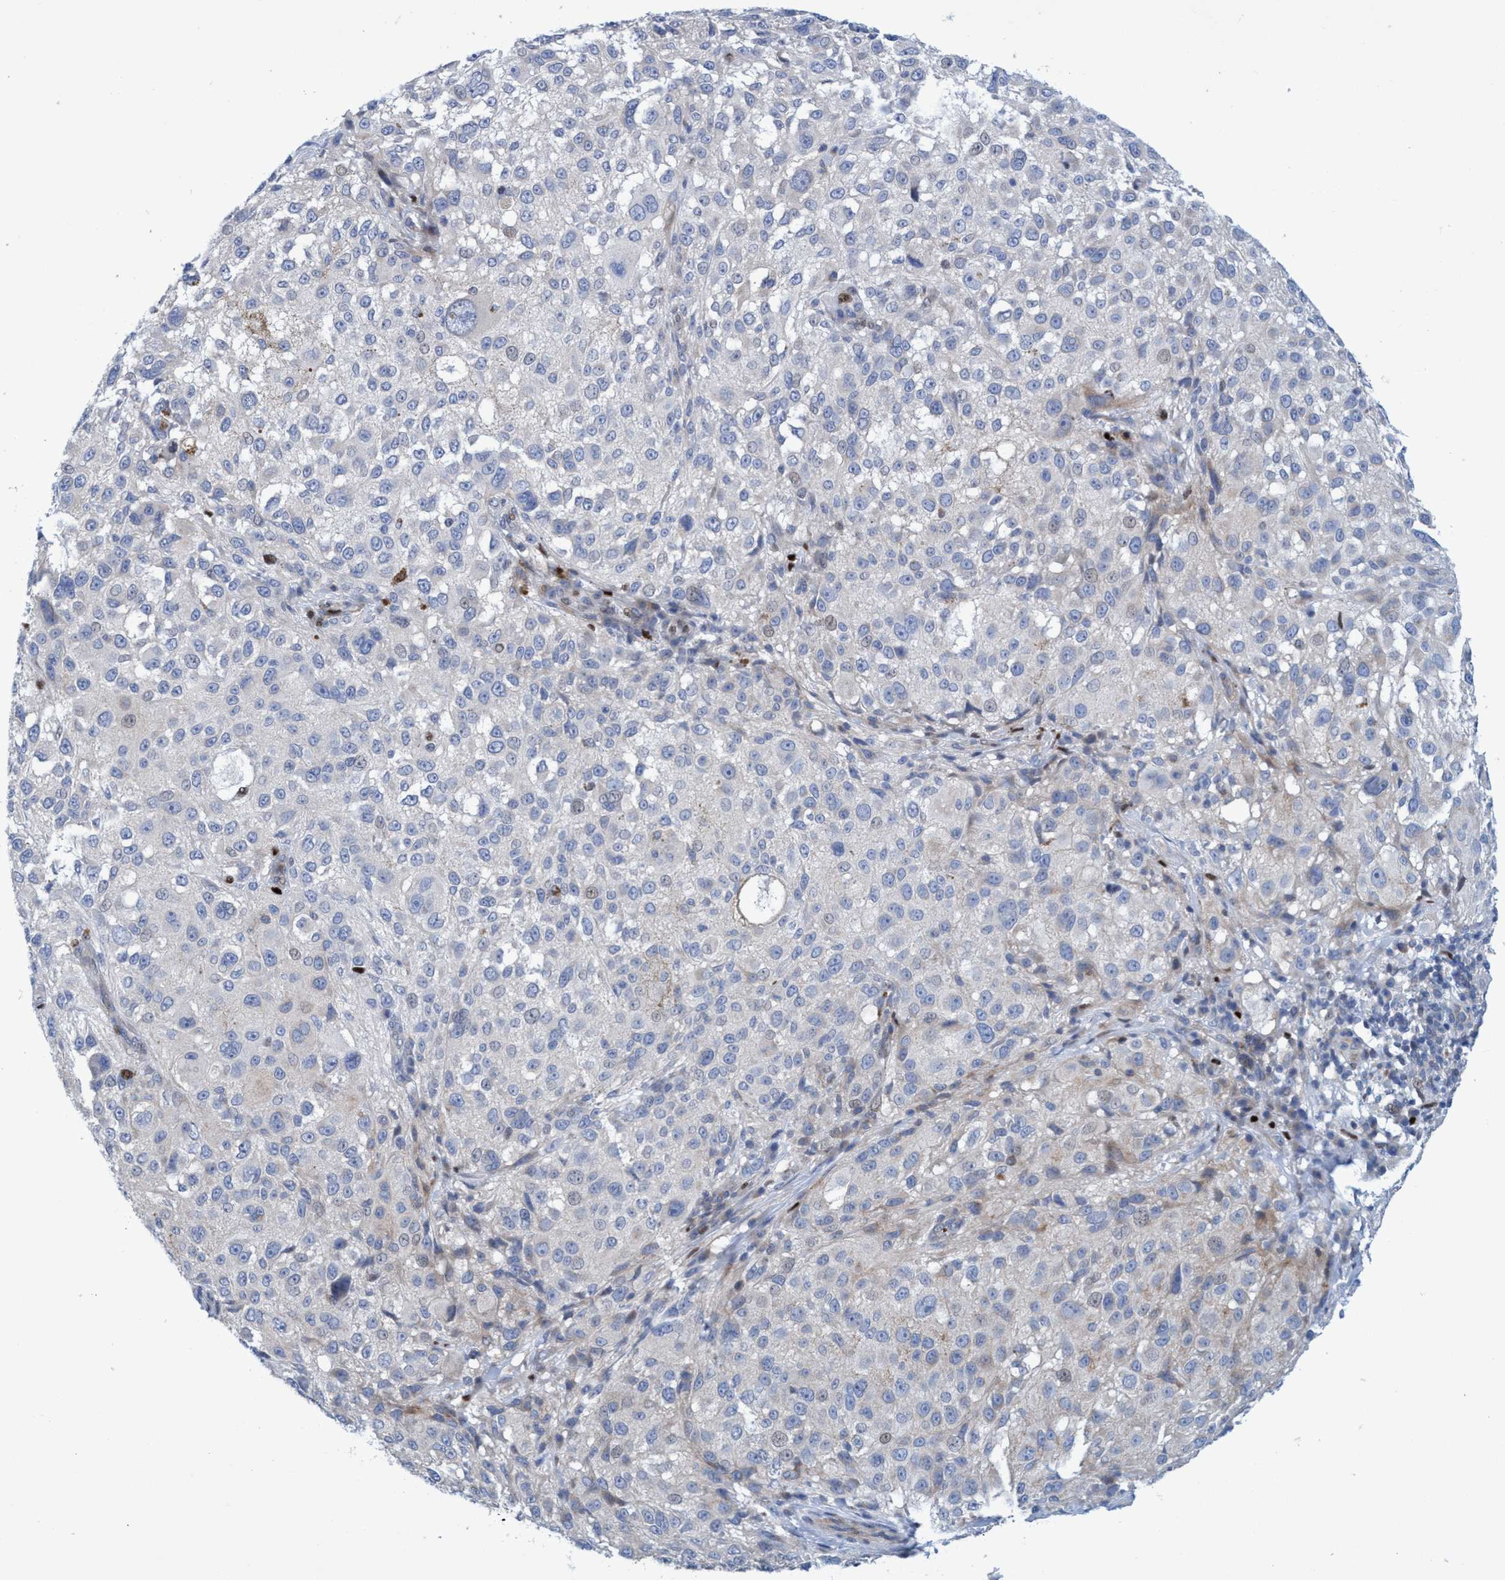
{"staining": {"intensity": "weak", "quantity": "<25%", "location": "cytoplasmic/membranous"}, "tissue": "melanoma", "cell_type": "Tumor cells", "image_type": "cancer", "snomed": [{"axis": "morphology", "description": "Necrosis, NOS"}, {"axis": "morphology", "description": "Malignant melanoma, NOS"}, {"axis": "topography", "description": "Skin"}], "caption": "A micrograph of melanoma stained for a protein demonstrates no brown staining in tumor cells.", "gene": "R3HCC1", "patient": {"sex": "female", "age": 87}}